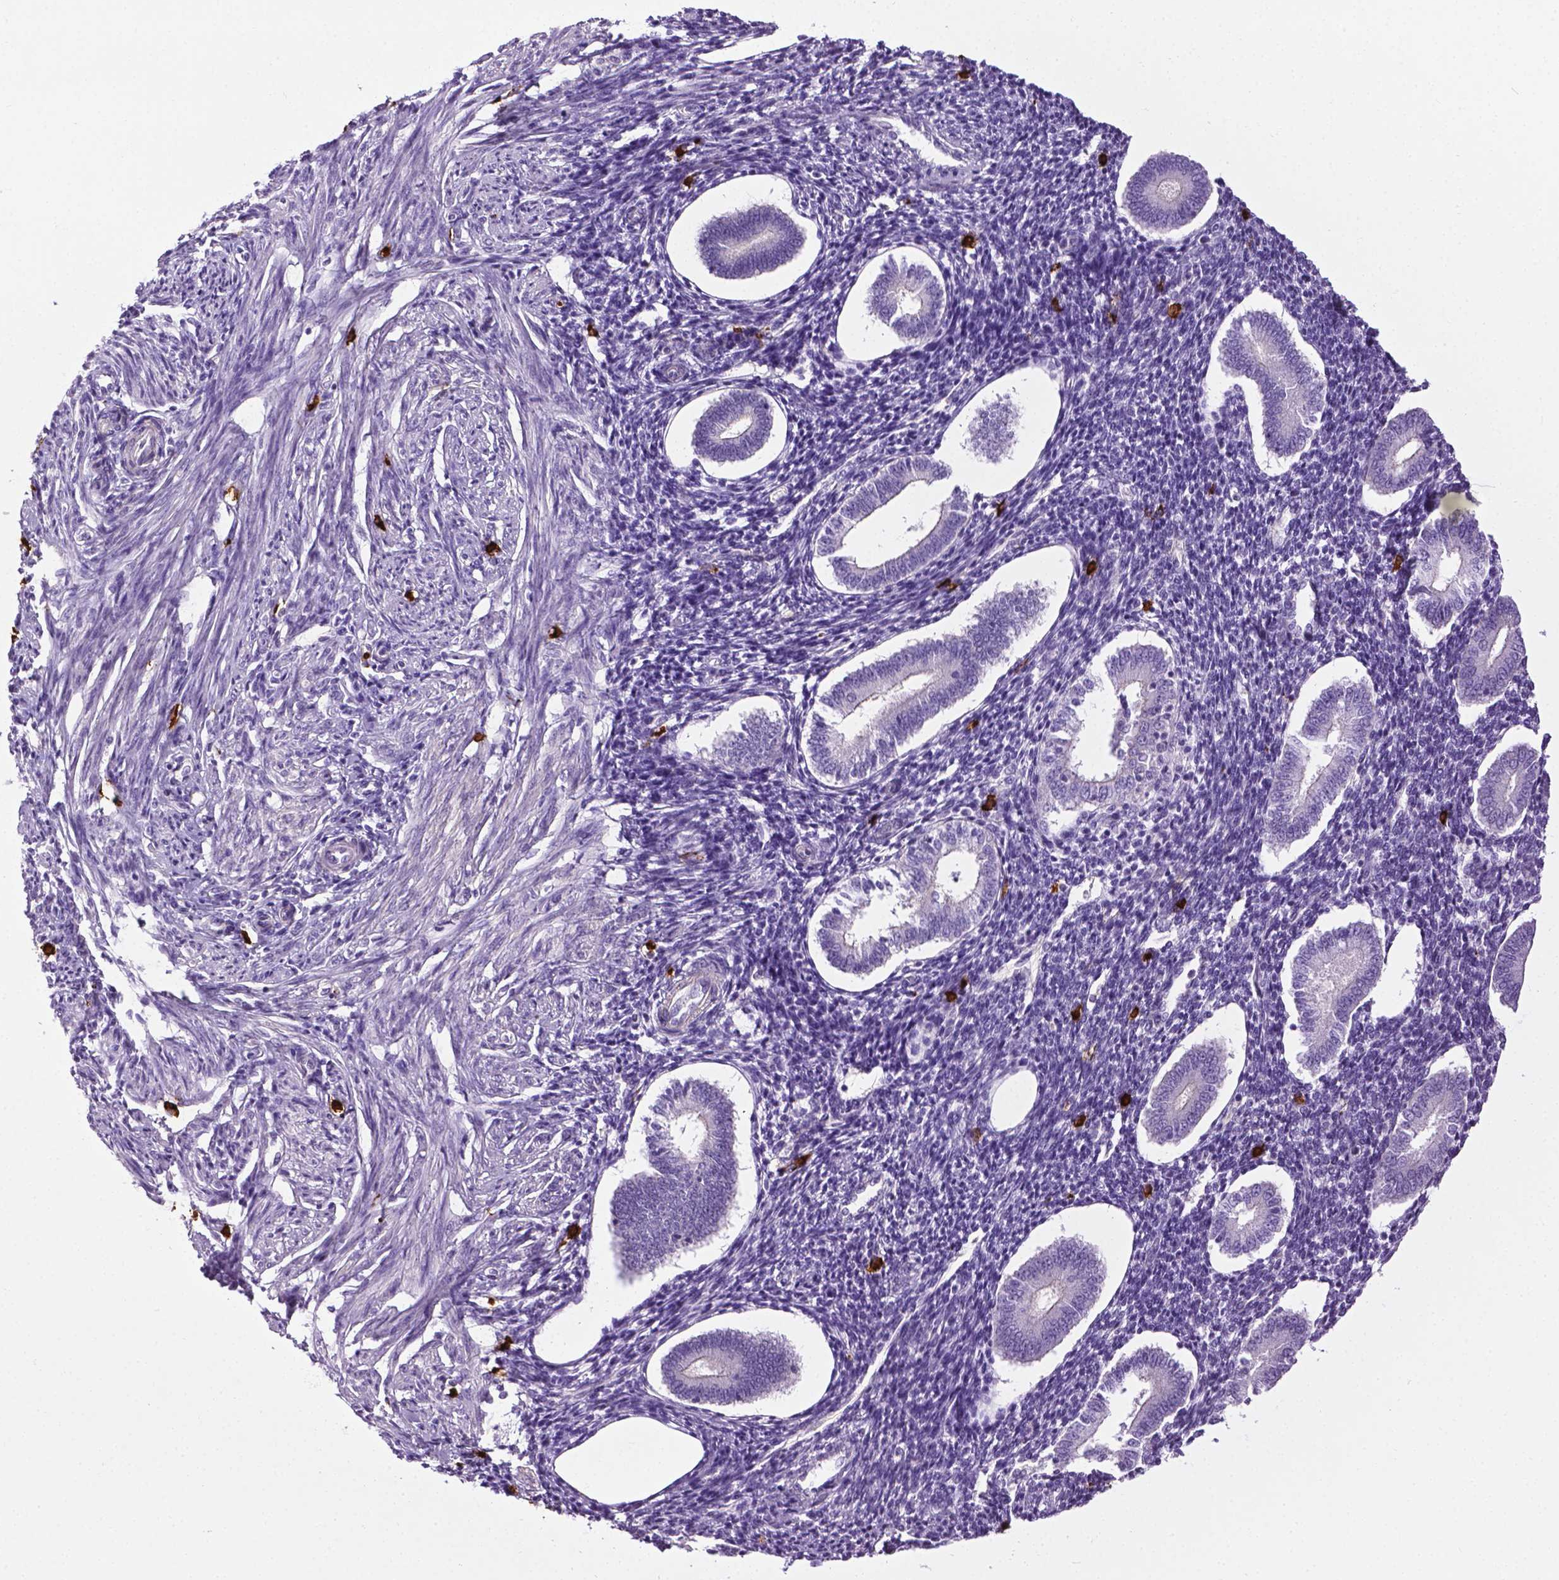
{"staining": {"intensity": "negative", "quantity": "none", "location": "none"}, "tissue": "endometrium", "cell_type": "Cells in endometrial stroma", "image_type": "normal", "snomed": [{"axis": "morphology", "description": "Normal tissue, NOS"}, {"axis": "topography", "description": "Endometrium"}], "caption": "Immunohistochemistry (IHC) image of benign endometrium stained for a protein (brown), which reveals no expression in cells in endometrial stroma.", "gene": "SPECC1L", "patient": {"sex": "female", "age": 40}}